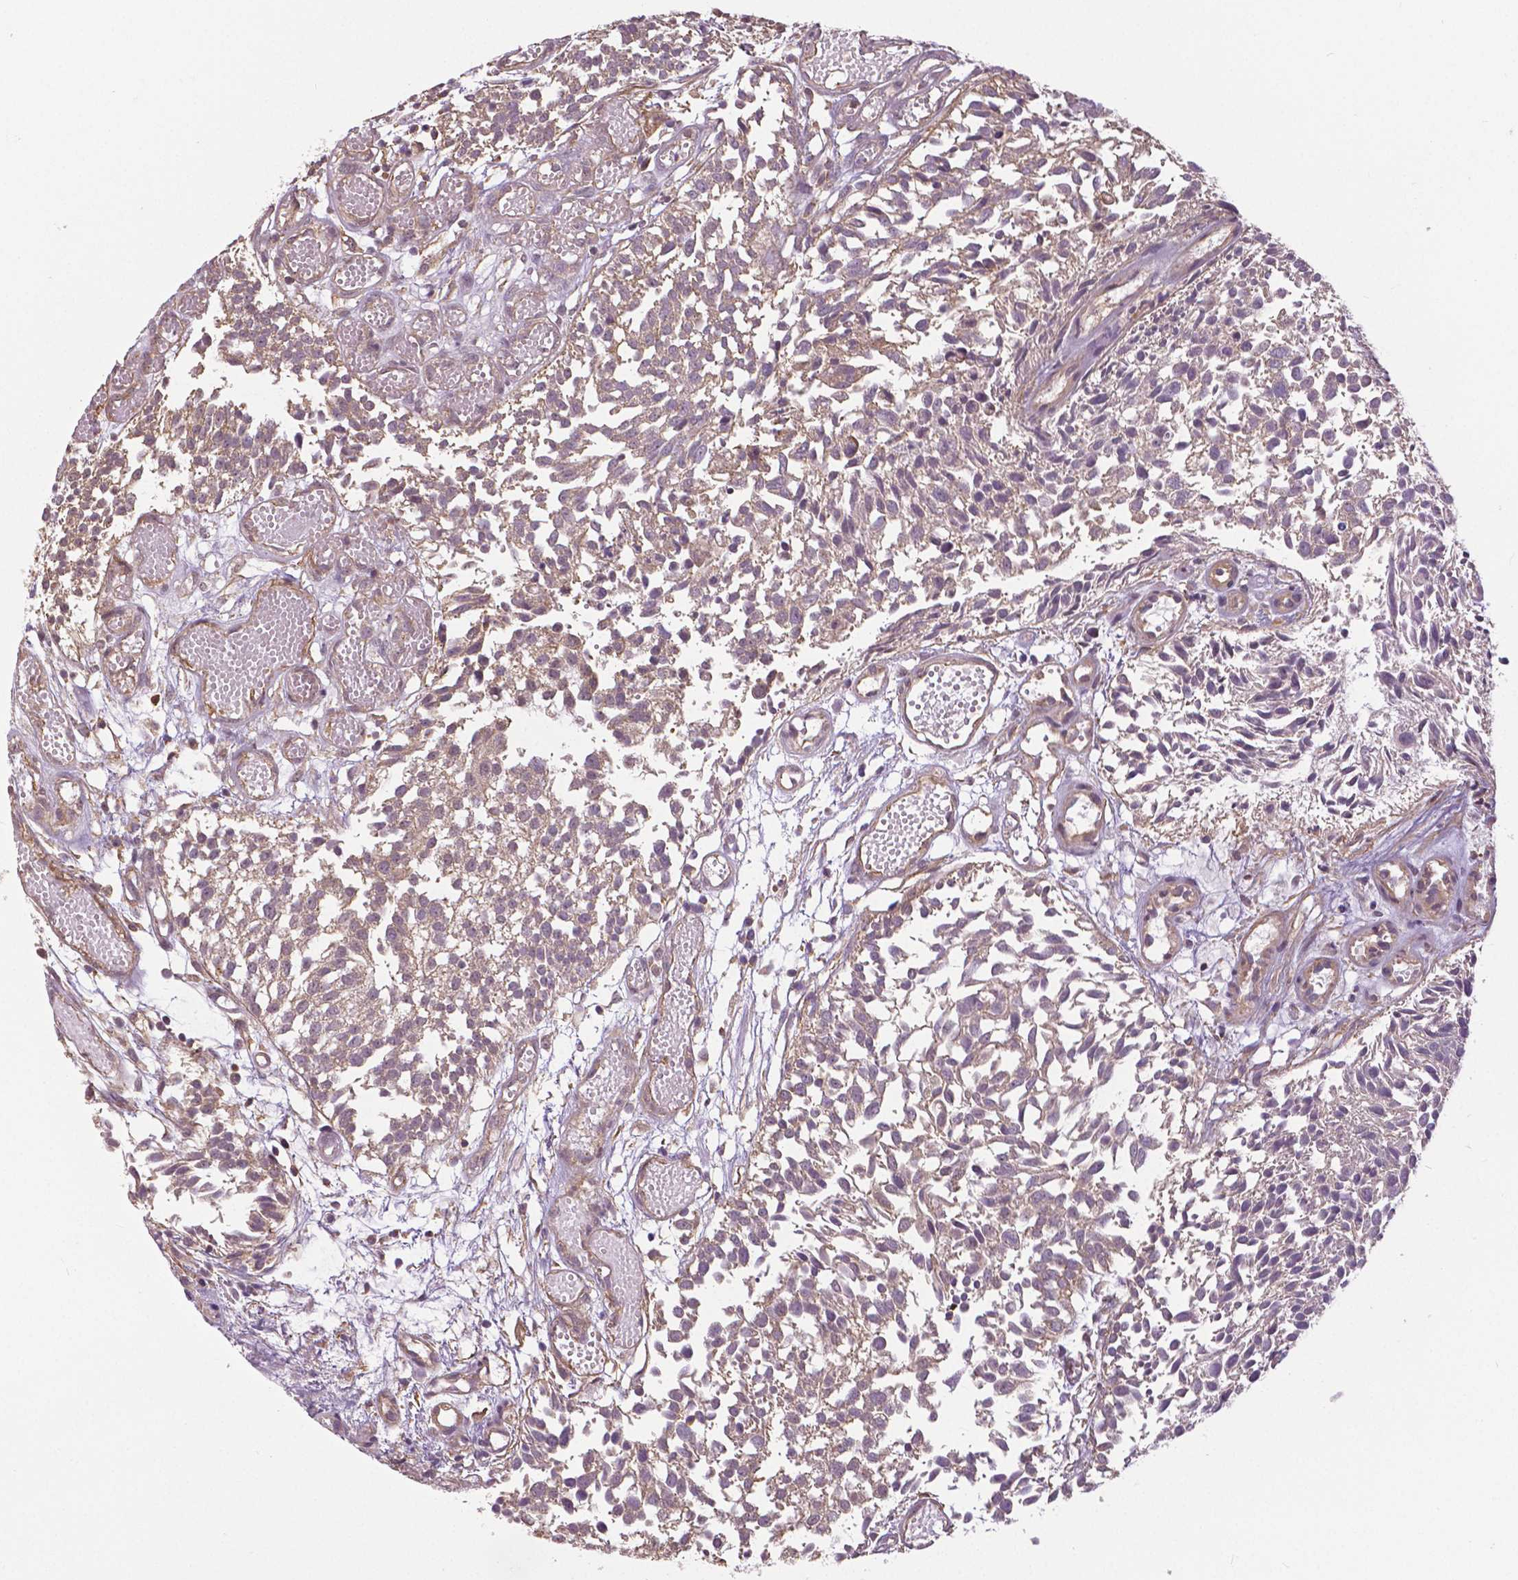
{"staining": {"intensity": "weak", "quantity": "25%-75%", "location": "cytoplasmic/membranous,nuclear"}, "tissue": "urothelial cancer", "cell_type": "Tumor cells", "image_type": "cancer", "snomed": [{"axis": "morphology", "description": "Urothelial carcinoma, Low grade"}, {"axis": "topography", "description": "Urinary bladder"}], "caption": "An IHC photomicrograph of tumor tissue is shown. Protein staining in brown labels weak cytoplasmic/membranous and nuclear positivity in urothelial cancer within tumor cells.", "gene": "ANXA13", "patient": {"sex": "male", "age": 70}}